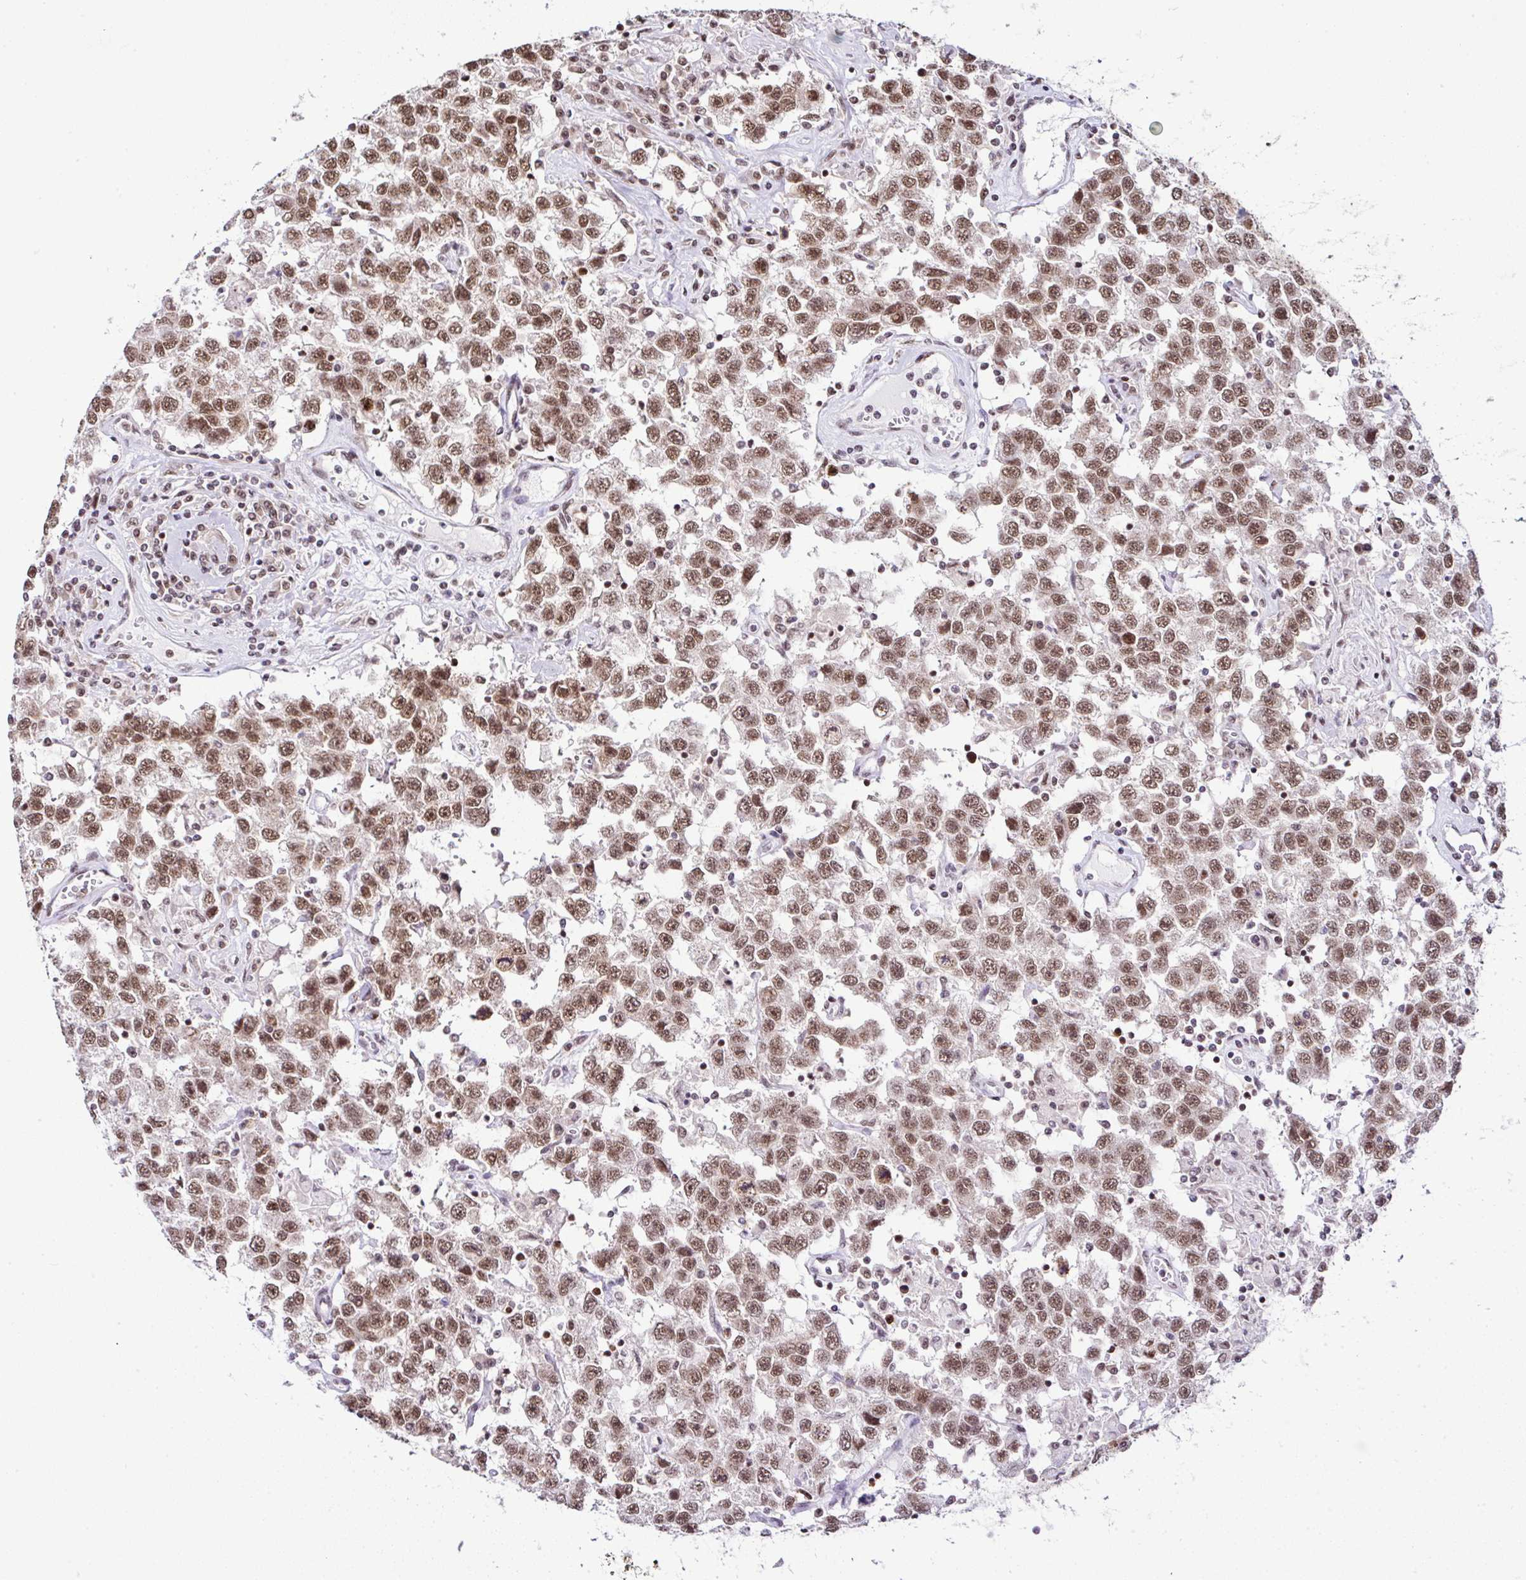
{"staining": {"intensity": "moderate", "quantity": ">75%", "location": "nuclear"}, "tissue": "testis cancer", "cell_type": "Tumor cells", "image_type": "cancer", "snomed": [{"axis": "morphology", "description": "Seminoma, NOS"}, {"axis": "topography", "description": "Testis"}], "caption": "The photomicrograph shows staining of testis seminoma, revealing moderate nuclear protein expression (brown color) within tumor cells.", "gene": "PTPN2", "patient": {"sex": "male", "age": 41}}